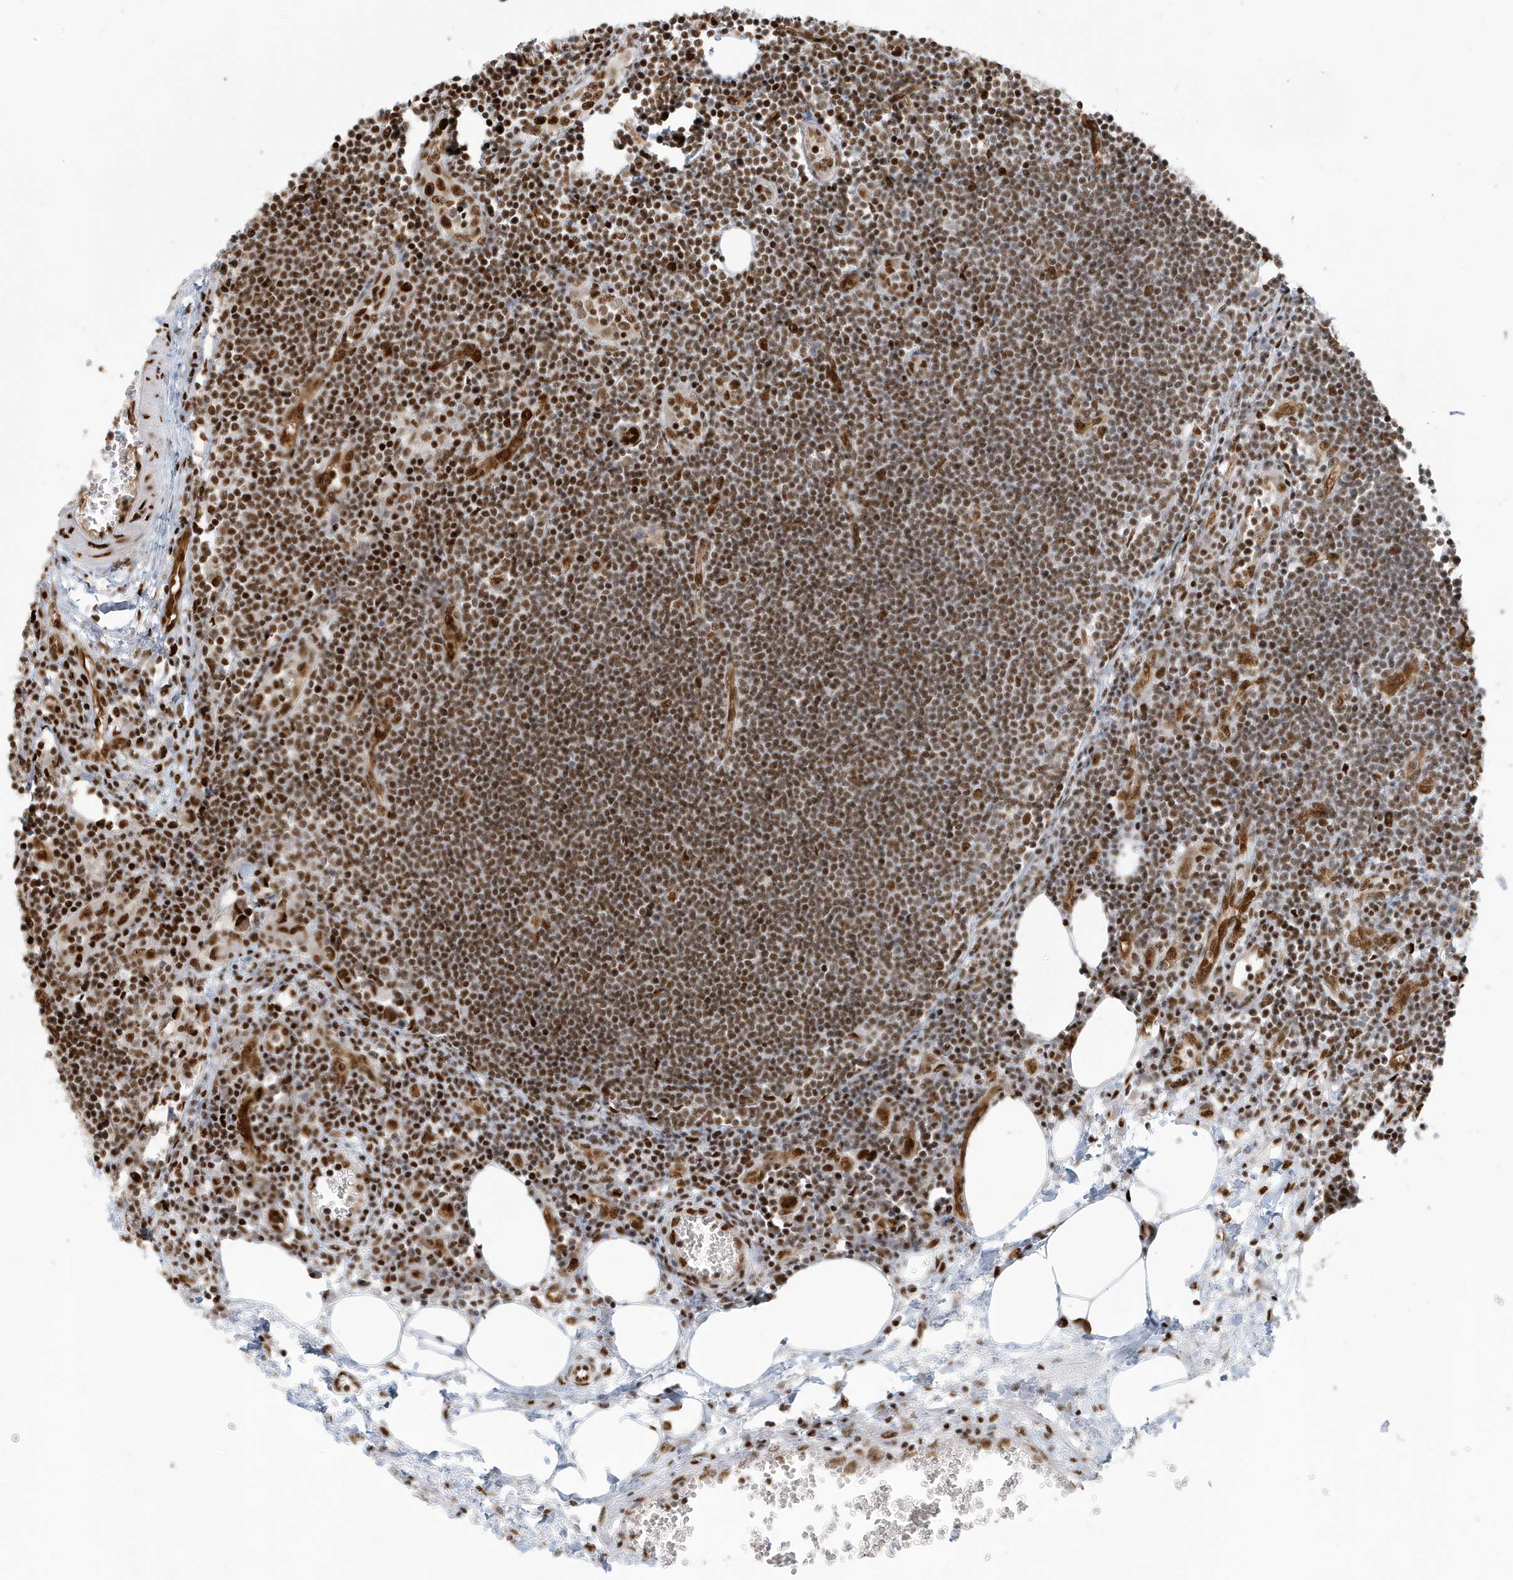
{"staining": {"intensity": "moderate", "quantity": ">75%", "location": "nuclear"}, "tissue": "lymph node", "cell_type": "Germinal center cells", "image_type": "normal", "snomed": [{"axis": "morphology", "description": "Normal tissue, NOS"}, {"axis": "morphology", "description": "Malignant melanoma, Metastatic site"}, {"axis": "topography", "description": "Lymph node"}], "caption": "Benign lymph node reveals moderate nuclear staining in about >75% of germinal center cells.", "gene": "CKS1B", "patient": {"sex": "male", "age": 41}}